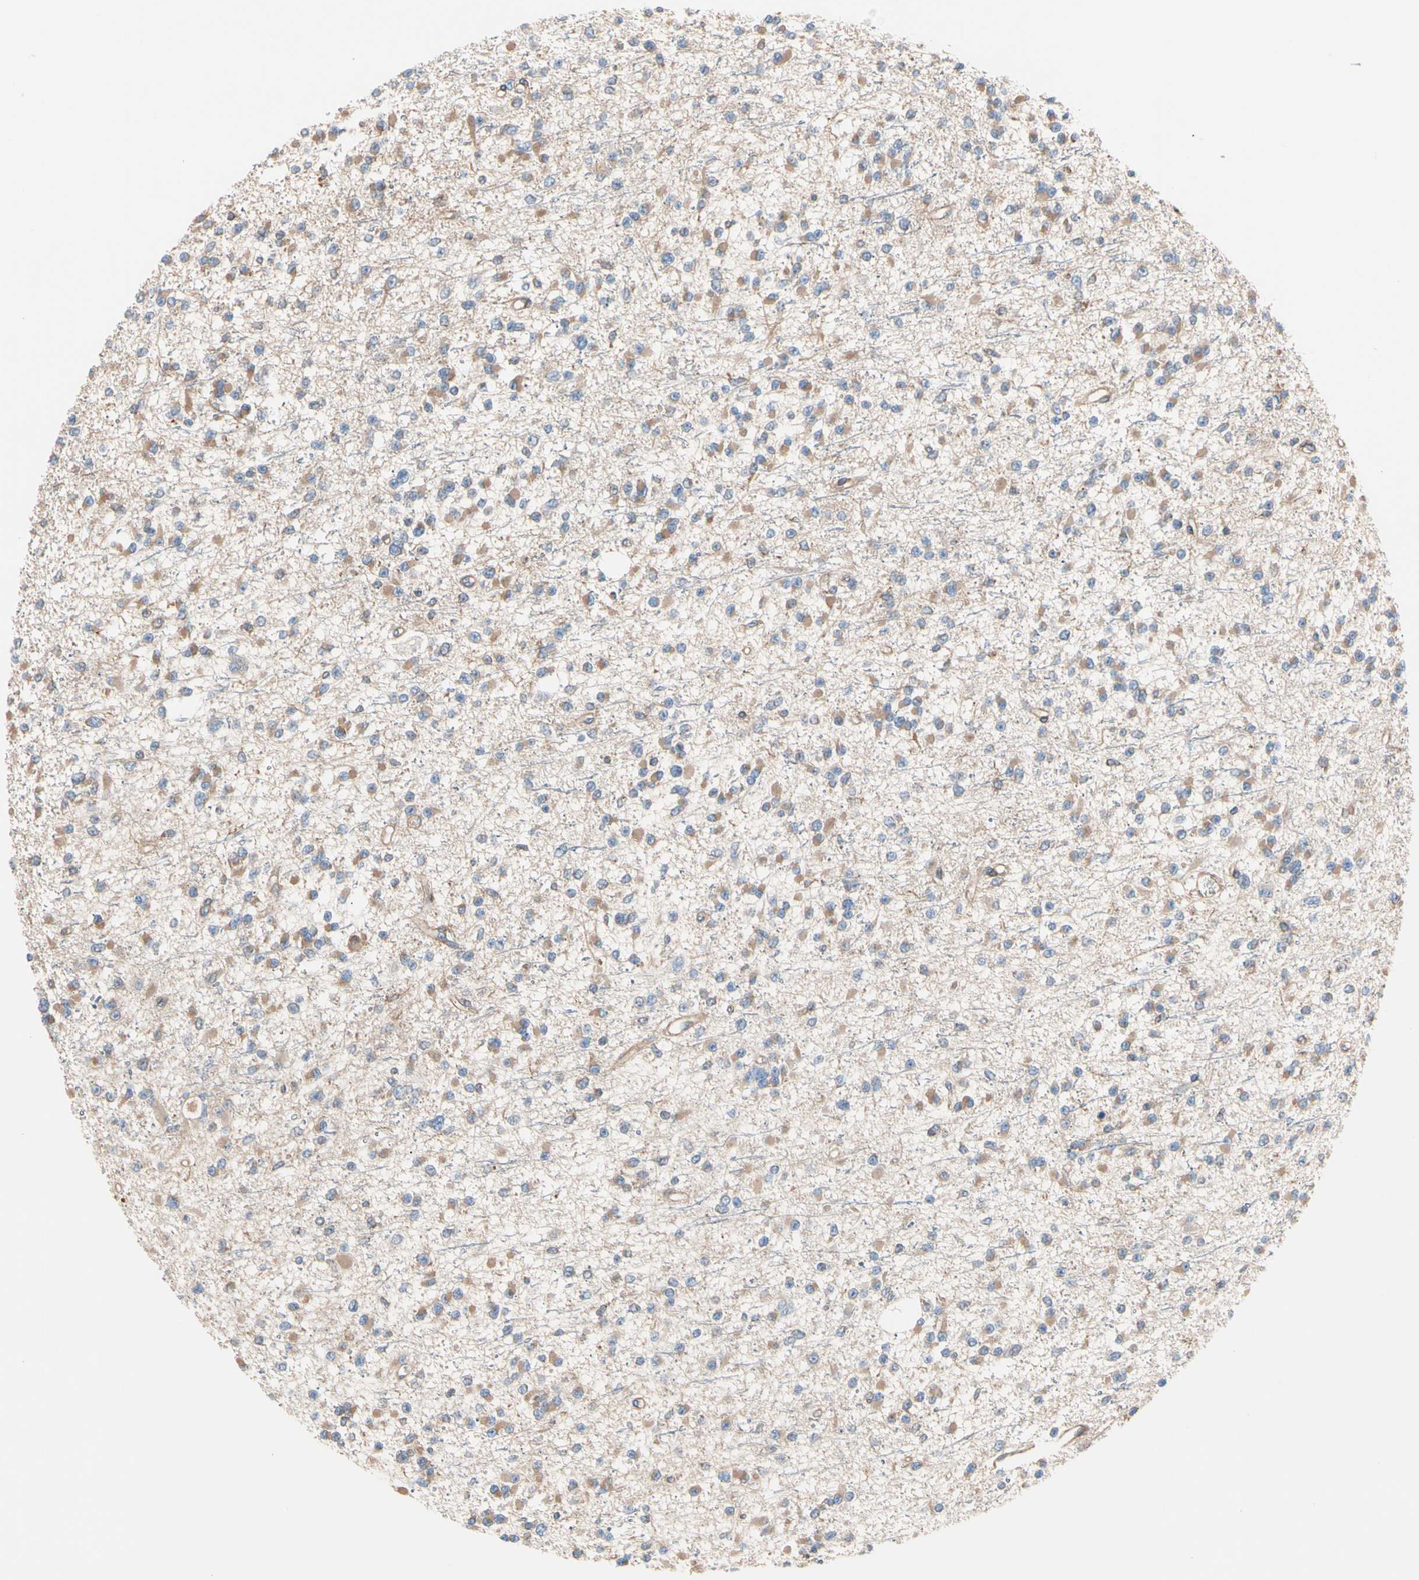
{"staining": {"intensity": "moderate", "quantity": "25%-75%", "location": "cytoplasmic/membranous"}, "tissue": "glioma", "cell_type": "Tumor cells", "image_type": "cancer", "snomed": [{"axis": "morphology", "description": "Glioma, malignant, Low grade"}, {"axis": "topography", "description": "Brain"}], "caption": "Immunohistochemistry (IHC) (DAB (3,3'-diaminobenzidine)) staining of glioma shows moderate cytoplasmic/membranous protein staining in approximately 25%-75% of tumor cells. Immunohistochemistry stains the protein of interest in brown and the nuclei are stained blue.", "gene": "ROCK1", "patient": {"sex": "female", "age": 22}}